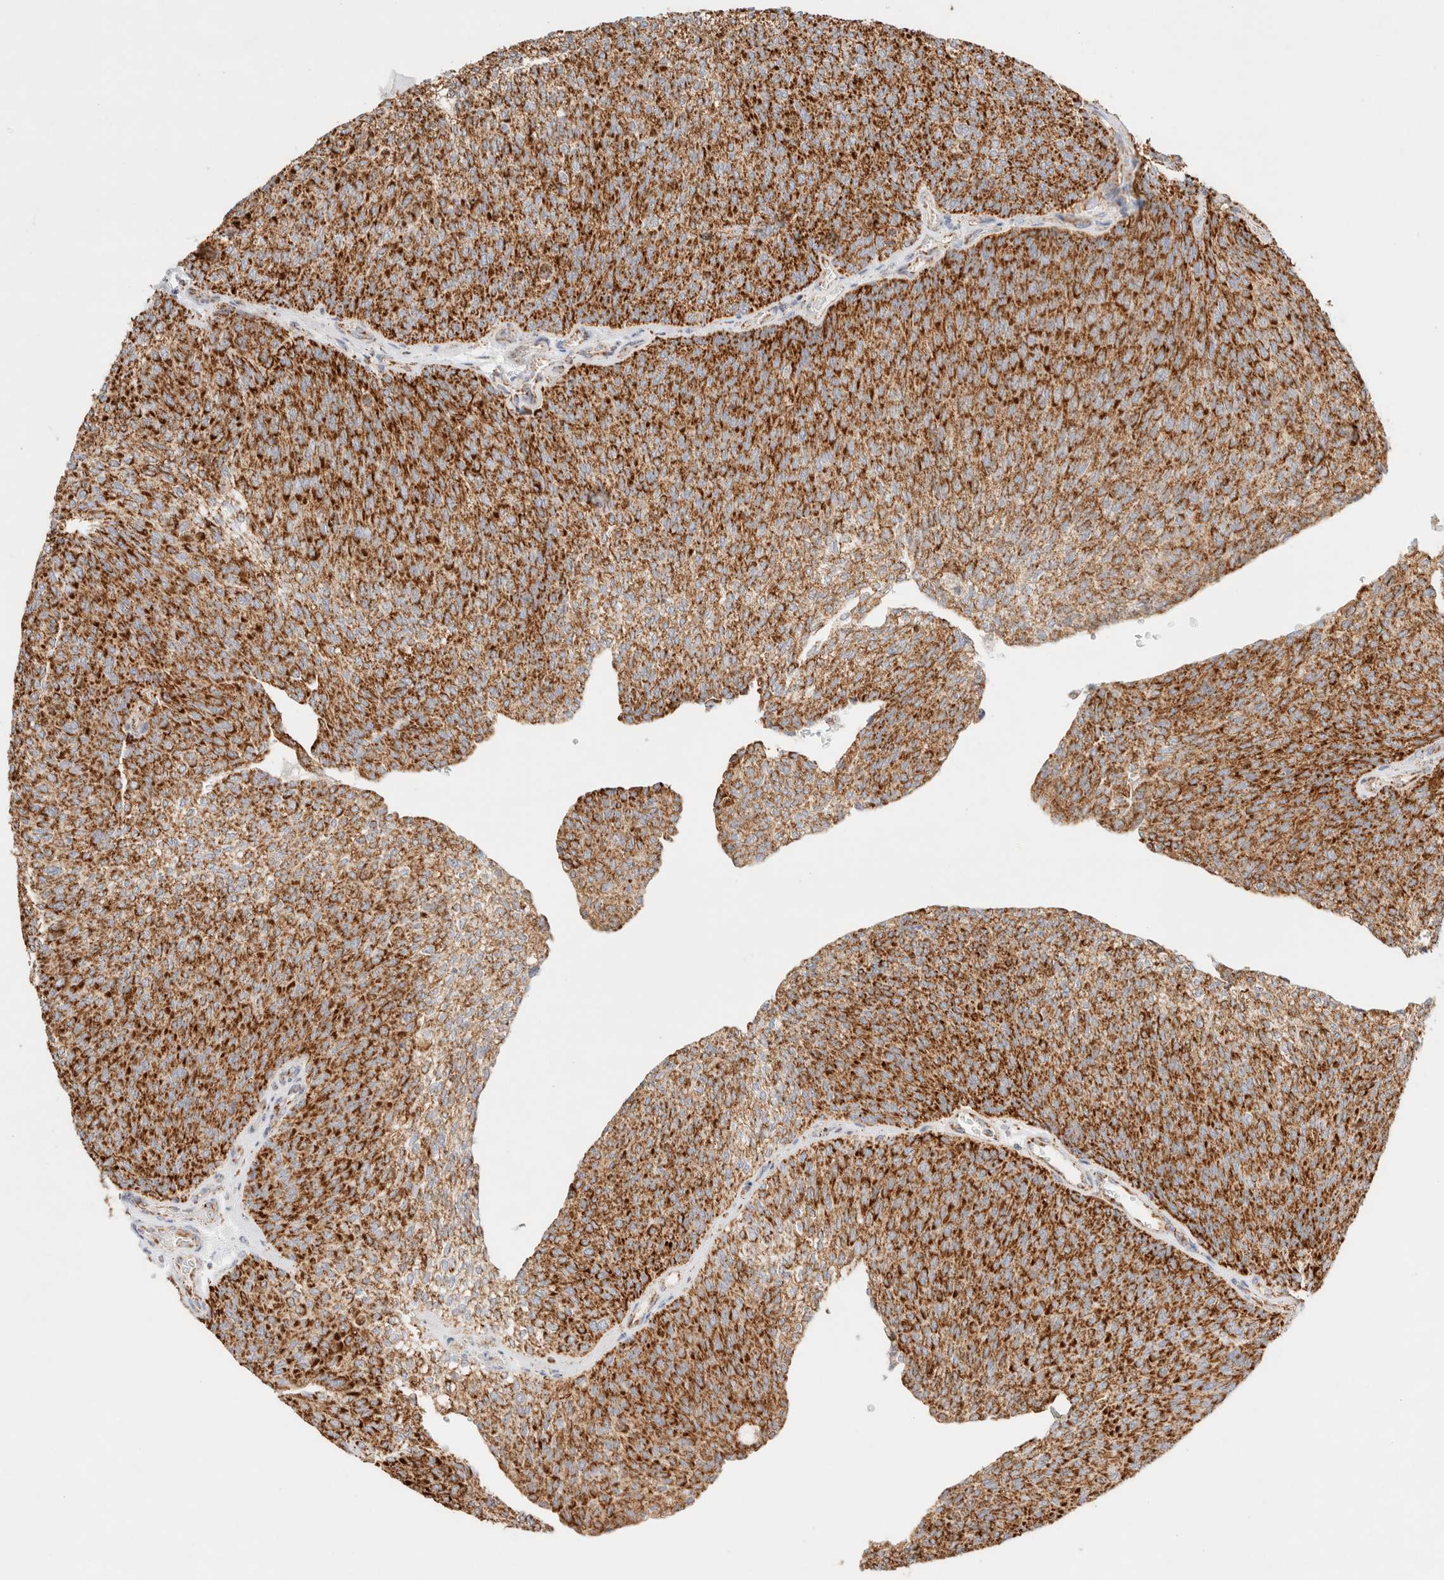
{"staining": {"intensity": "strong", "quantity": ">75%", "location": "cytoplasmic/membranous"}, "tissue": "urothelial cancer", "cell_type": "Tumor cells", "image_type": "cancer", "snomed": [{"axis": "morphology", "description": "Urothelial carcinoma, Low grade"}, {"axis": "topography", "description": "Urinary bladder"}], "caption": "Immunohistochemical staining of urothelial cancer shows high levels of strong cytoplasmic/membranous protein staining in about >75% of tumor cells.", "gene": "PHB2", "patient": {"sex": "female", "age": 79}}